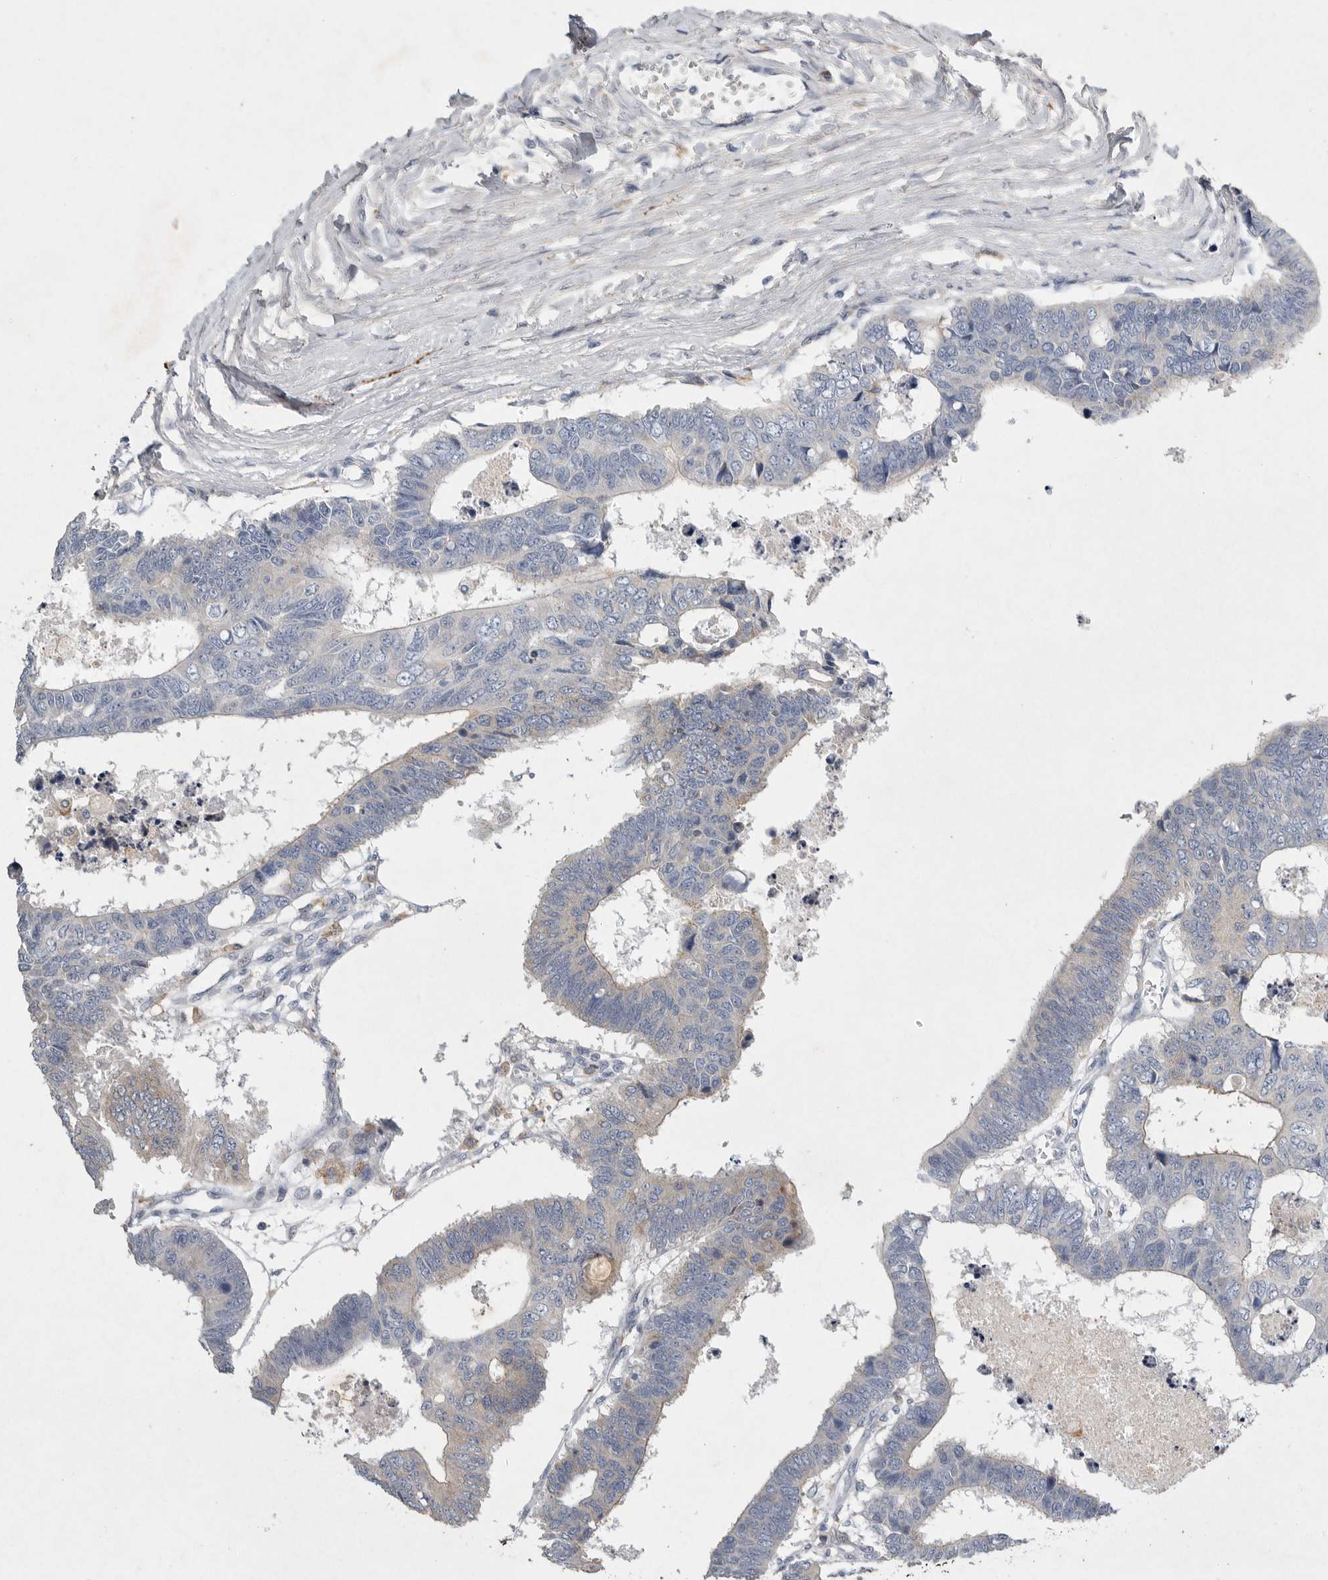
{"staining": {"intensity": "negative", "quantity": "none", "location": "none"}, "tissue": "colorectal cancer", "cell_type": "Tumor cells", "image_type": "cancer", "snomed": [{"axis": "morphology", "description": "Adenocarcinoma, NOS"}, {"axis": "topography", "description": "Rectum"}], "caption": "DAB immunohistochemical staining of human colorectal cancer demonstrates no significant expression in tumor cells.", "gene": "EDEM3", "patient": {"sex": "male", "age": 84}}